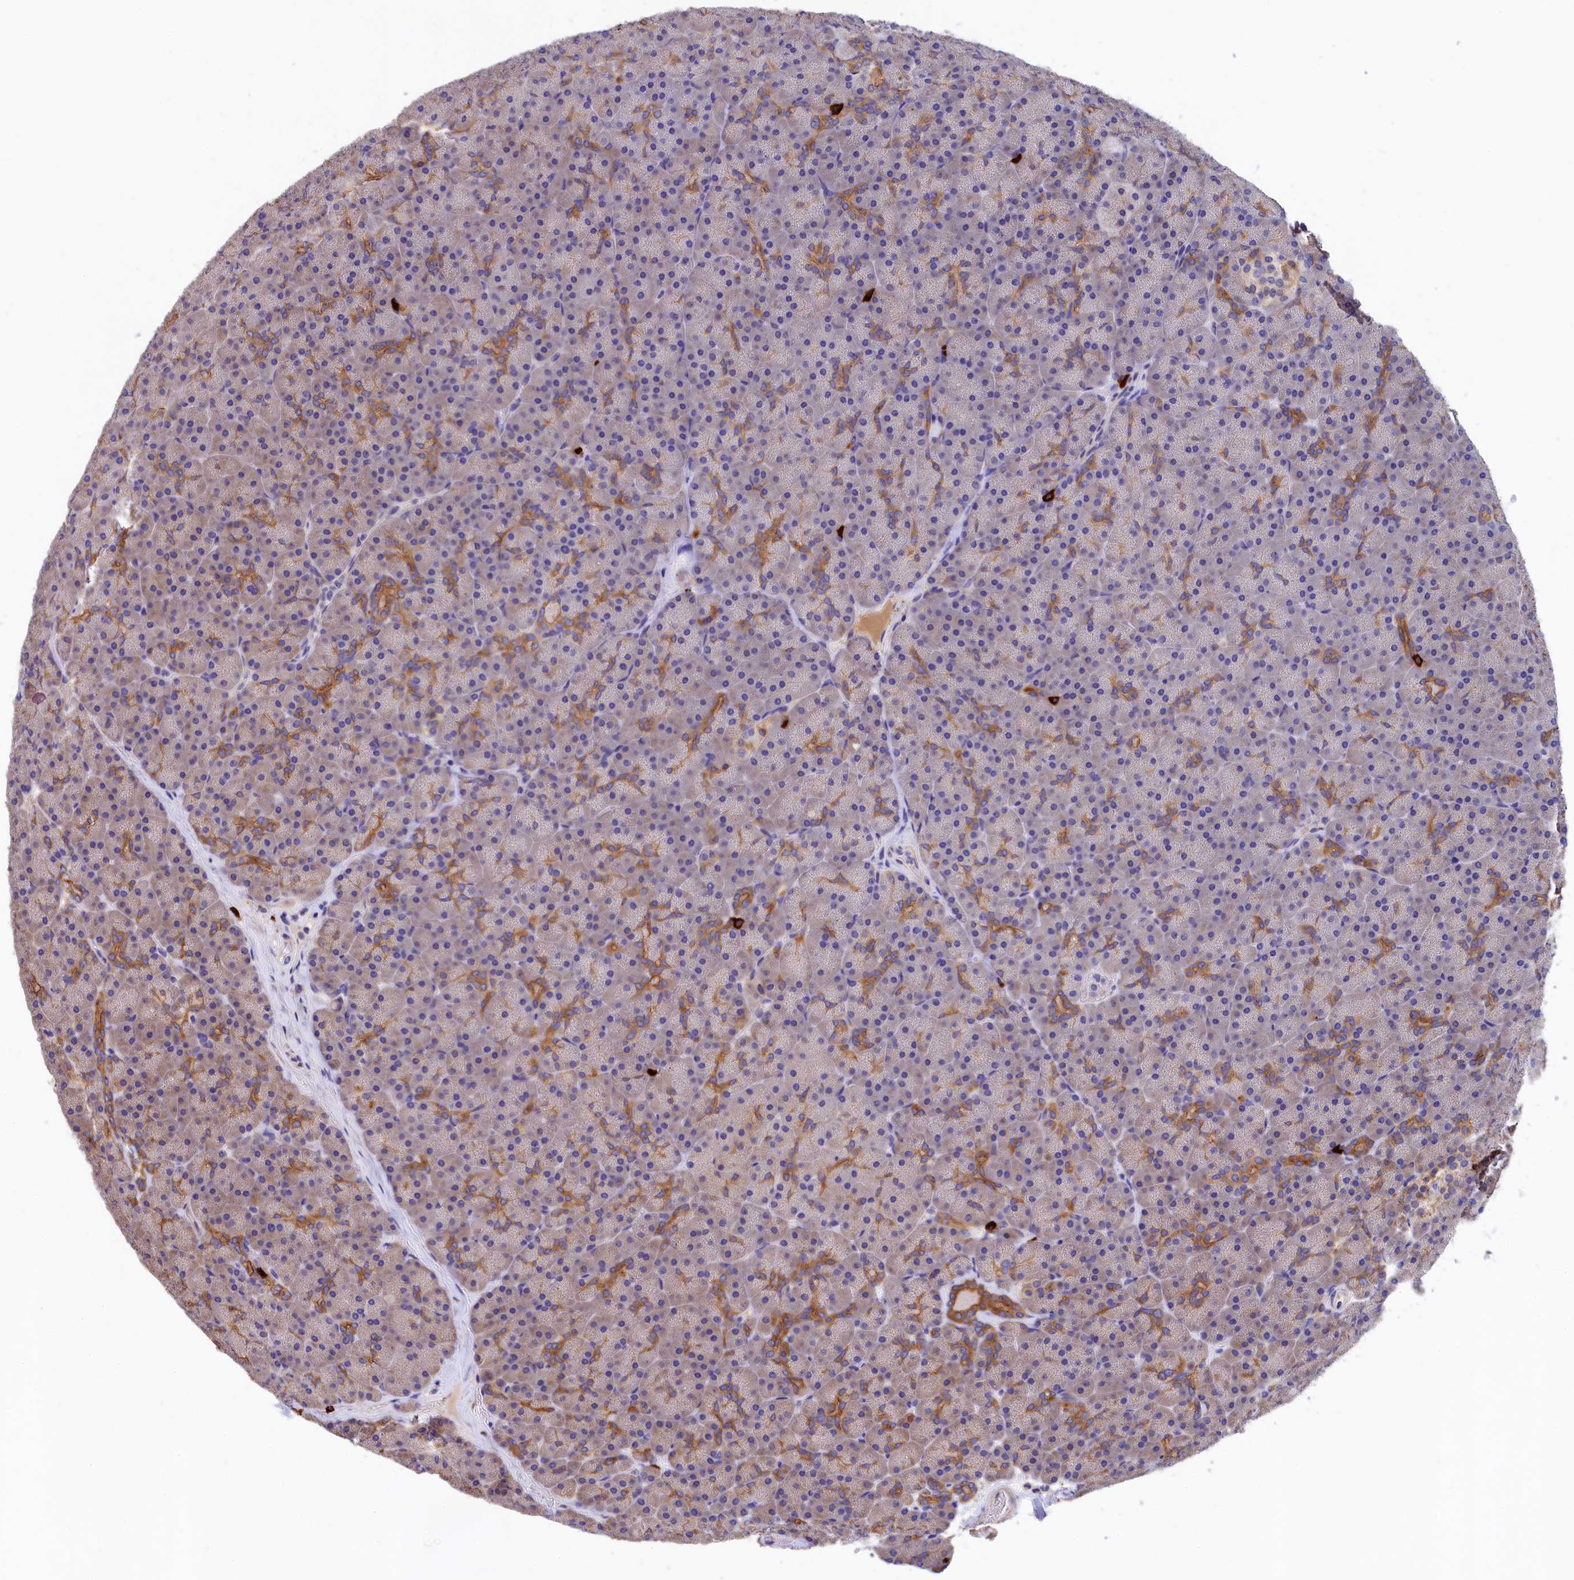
{"staining": {"intensity": "moderate", "quantity": "25%-75%", "location": "cytoplasmic/membranous"}, "tissue": "pancreas", "cell_type": "Exocrine glandular cells", "image_type": "normal", "snomed": [{"axis": "morphology", "description": "Normal tissue, NOS"}, {"axis": "topography", "description": "Pancreas"}], "caption": "DAB immunohistochemical staining of benign human pancreas shows moderate cytoplasmic/membranous protein staining in approximately 25%-75% of exocrine glandular cells.", "gene": "EPS8L2", "patient": {"sex": "male", "age": 36}}